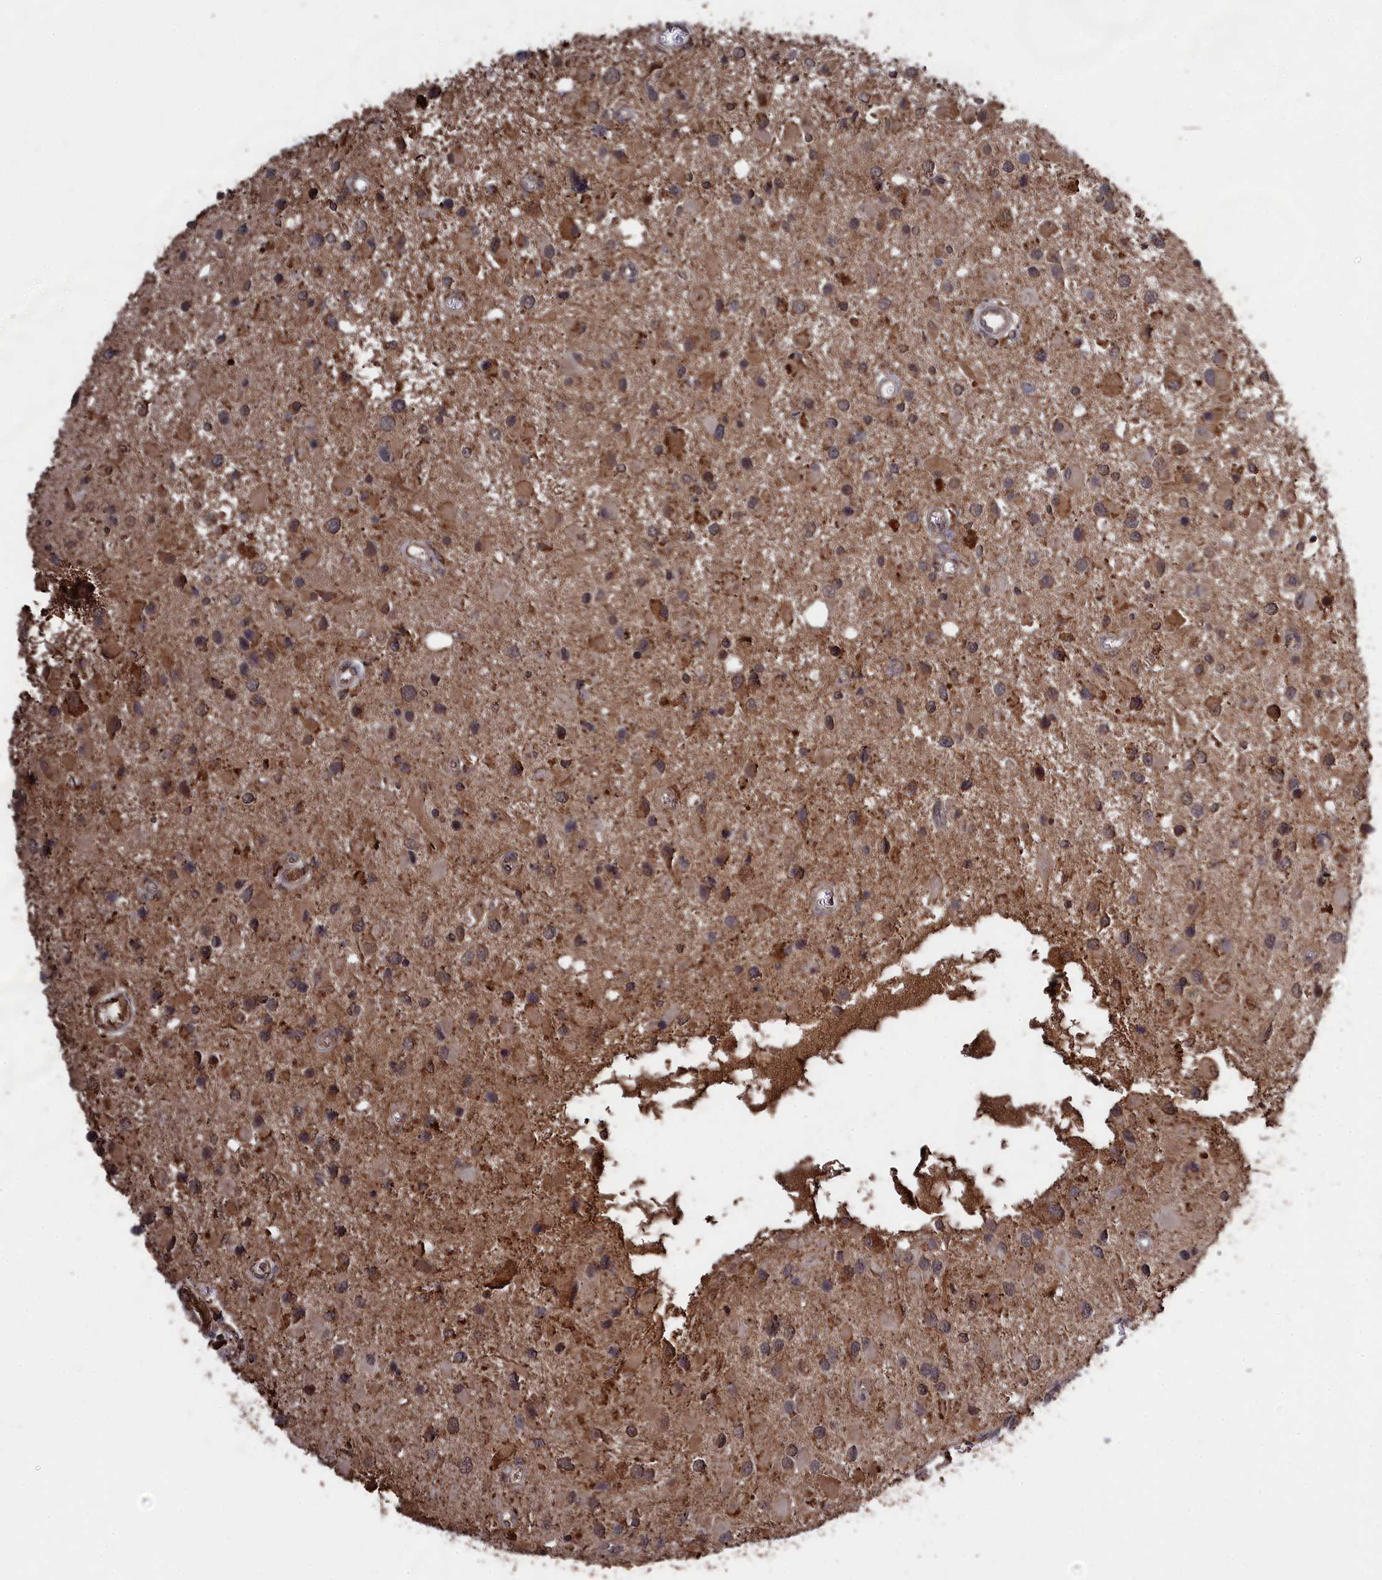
{"staining": {"intensity": "moderate", "quantity": "25%-75%", "location": "cytoplasmic/membranous"}, "tissue": "glioma", "cell_type": "Tumor cells", "image_type": "cancer", "snomed": [{"axis": "morphology", "description": "Glioma, malignant, High grade"}, {"axis": "topography", "description": "Brain"}], "caption": "Protein expression analysis of human glioma reveals moderate cytoplasmic/membranous expression in about 25%-75% of tumor cells.", "gene": "CEACAM21", "patient": {"sex": "male", "age": 53}}